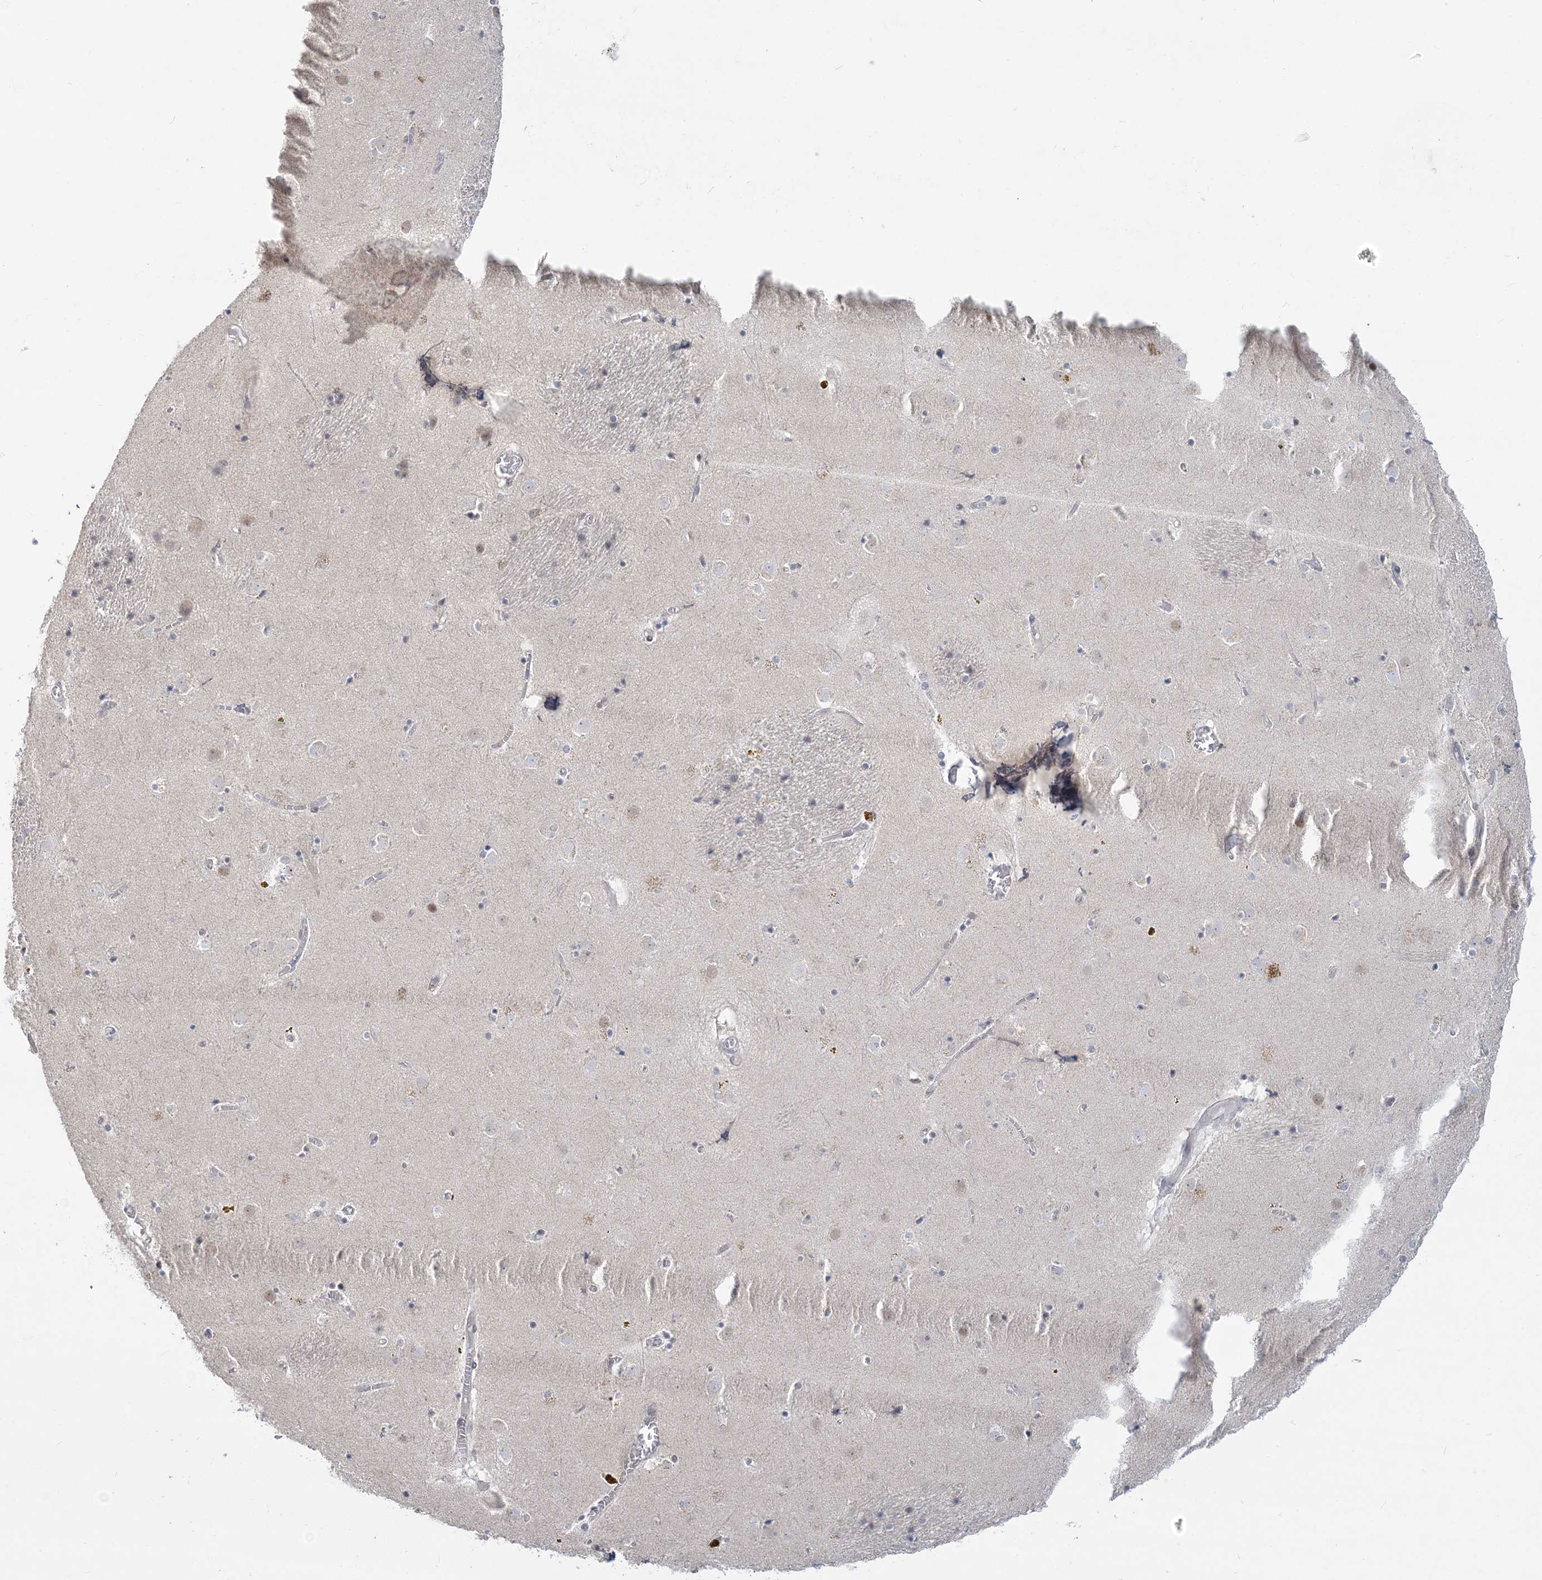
{"staining": {"intensity": "weak", "quantity": "<25%", "location": "nuclear"}, "tissue": "caudate", "cell_type": "Glial cells", "image_type": "normal", "snomed": [{"axis": "morphology", "description": "Normal tissue, NOS"}, {"axis": "topography", "description": "Lateral ventricle wall"}], "caption": "Protein analysis of unremarkable caudate reveals no significant staining in glial cells.", "gene": "ANKS1A", "patient": {"sex": "male", "age": 70}}